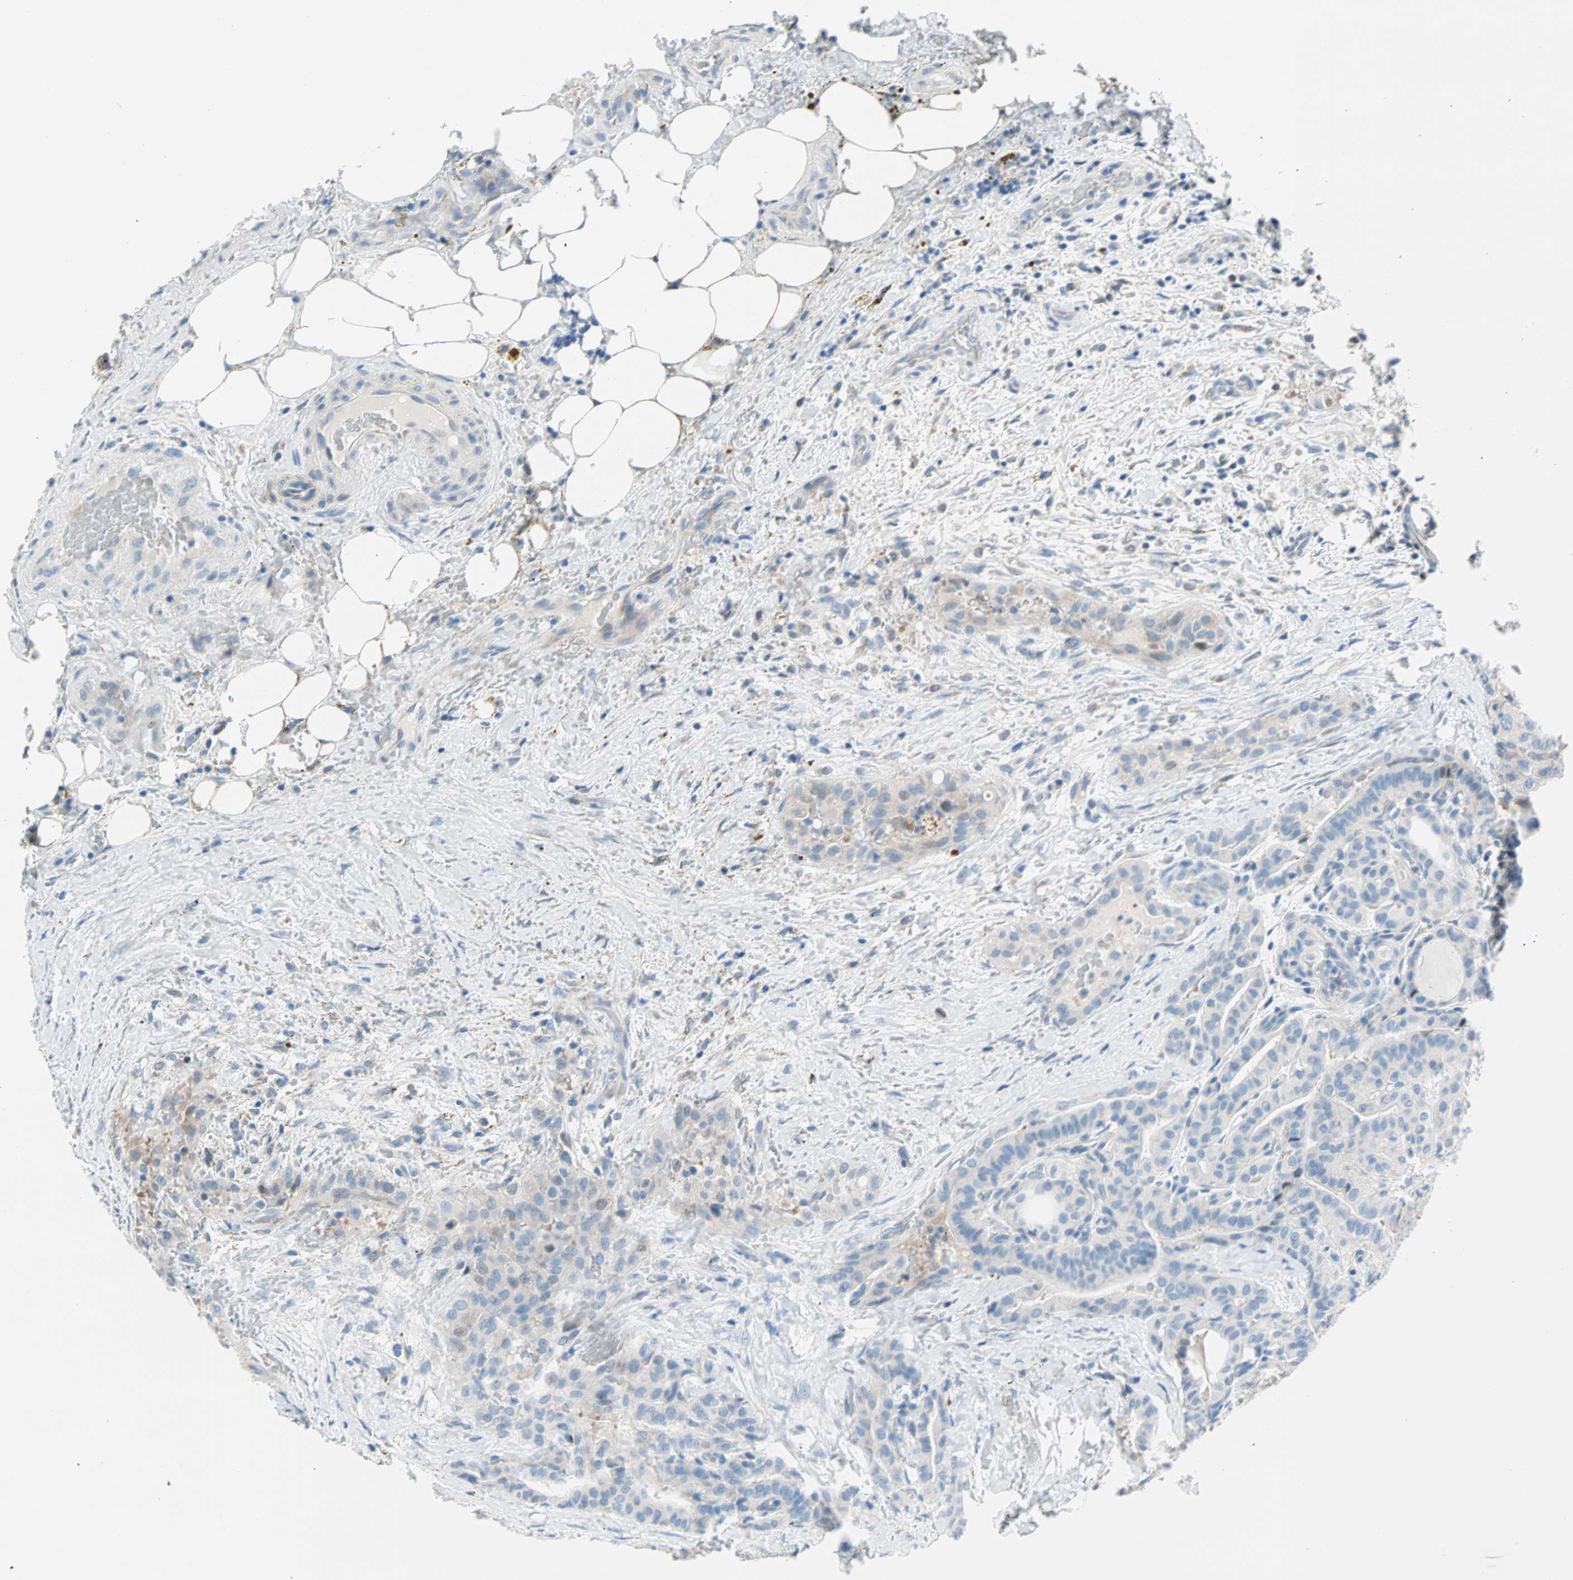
{"staining": {"intensity": "negative", "quantity": "none", "location": "none"}, "tissue": "thyroid cancer", "cell_type": "Tumor cells", "image_type": "cancer", "snomed": [{"axis": "morphology", "description": "Papillary adenocarcinoma, NOS"}, {"axis": "topography", "description": "Thyroid gland"}], "caption": "DAB (3,3'-diaminobenzidine) immunohistochemical staining of human thyroid cancer (papillary adenocarcinoma) demonstrates no significant expression in tumor cells. (DAB IHC, high magnification).", "gene": "TMEM163", "patient": {"sex": "male", "age": 77}}